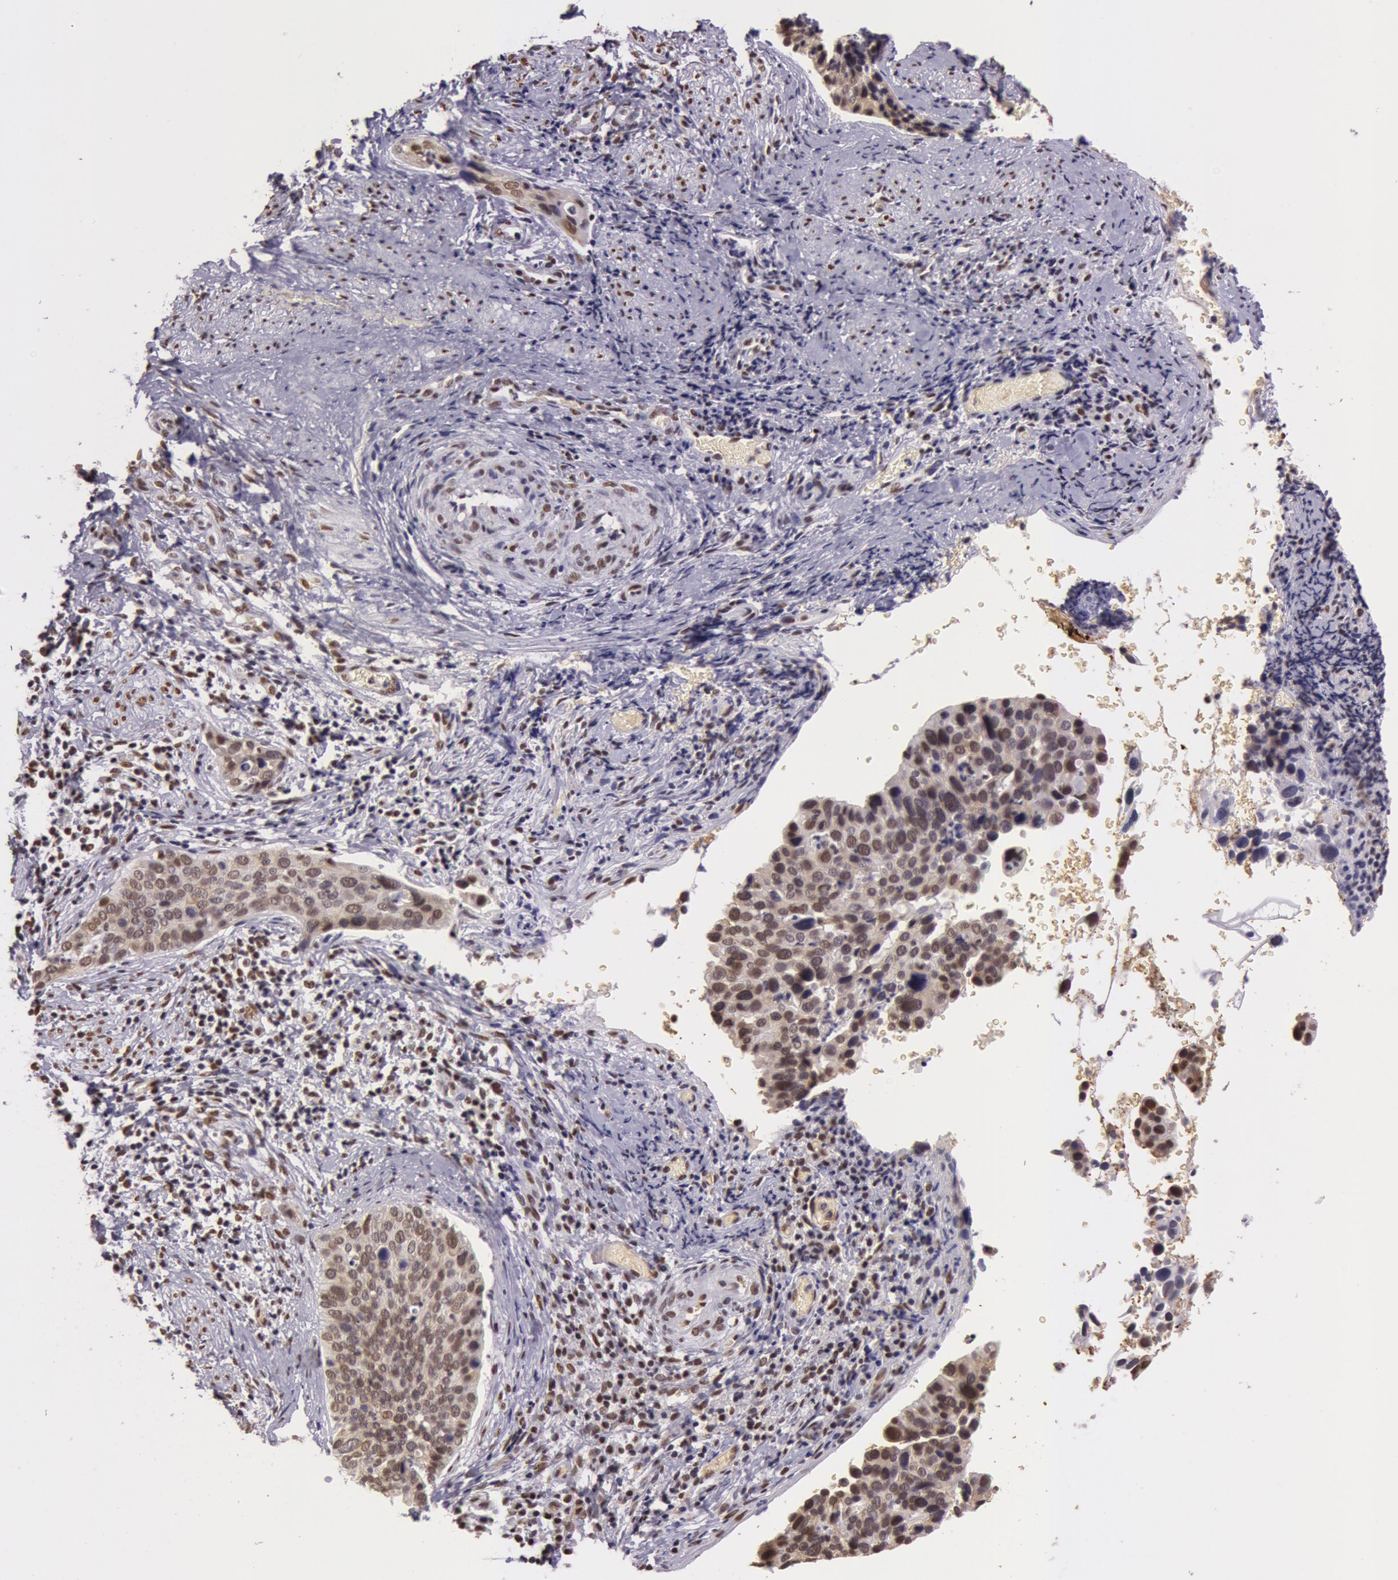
{"staining": {"intensity": "moderate", "quantity": ">75%", "location": "cytoplasmic/membranous"}, "tissue": "cervical cancer", "cell_type": "Tumor cells", "image_type": "cancer", "snomed": [{"axis": "morphology", "description": "Squamous cell carcinoma, NOS"}, {"axis": "topography", "description": "Cervix"}], "caption": "Immunohistochemical staining of human squamous cell carcinoma (cervical) demonstrates moderate cytoplasmic/membranous protein expression in approximately >75% of tumor cells. The staining was performed using DAB to visualize the protein expression in brown, while the nuclei were stained in blue with hematoxylin (Magnification: 20x).", "gene": "NBN", "patient": {"sex": "female", "age": 31}}